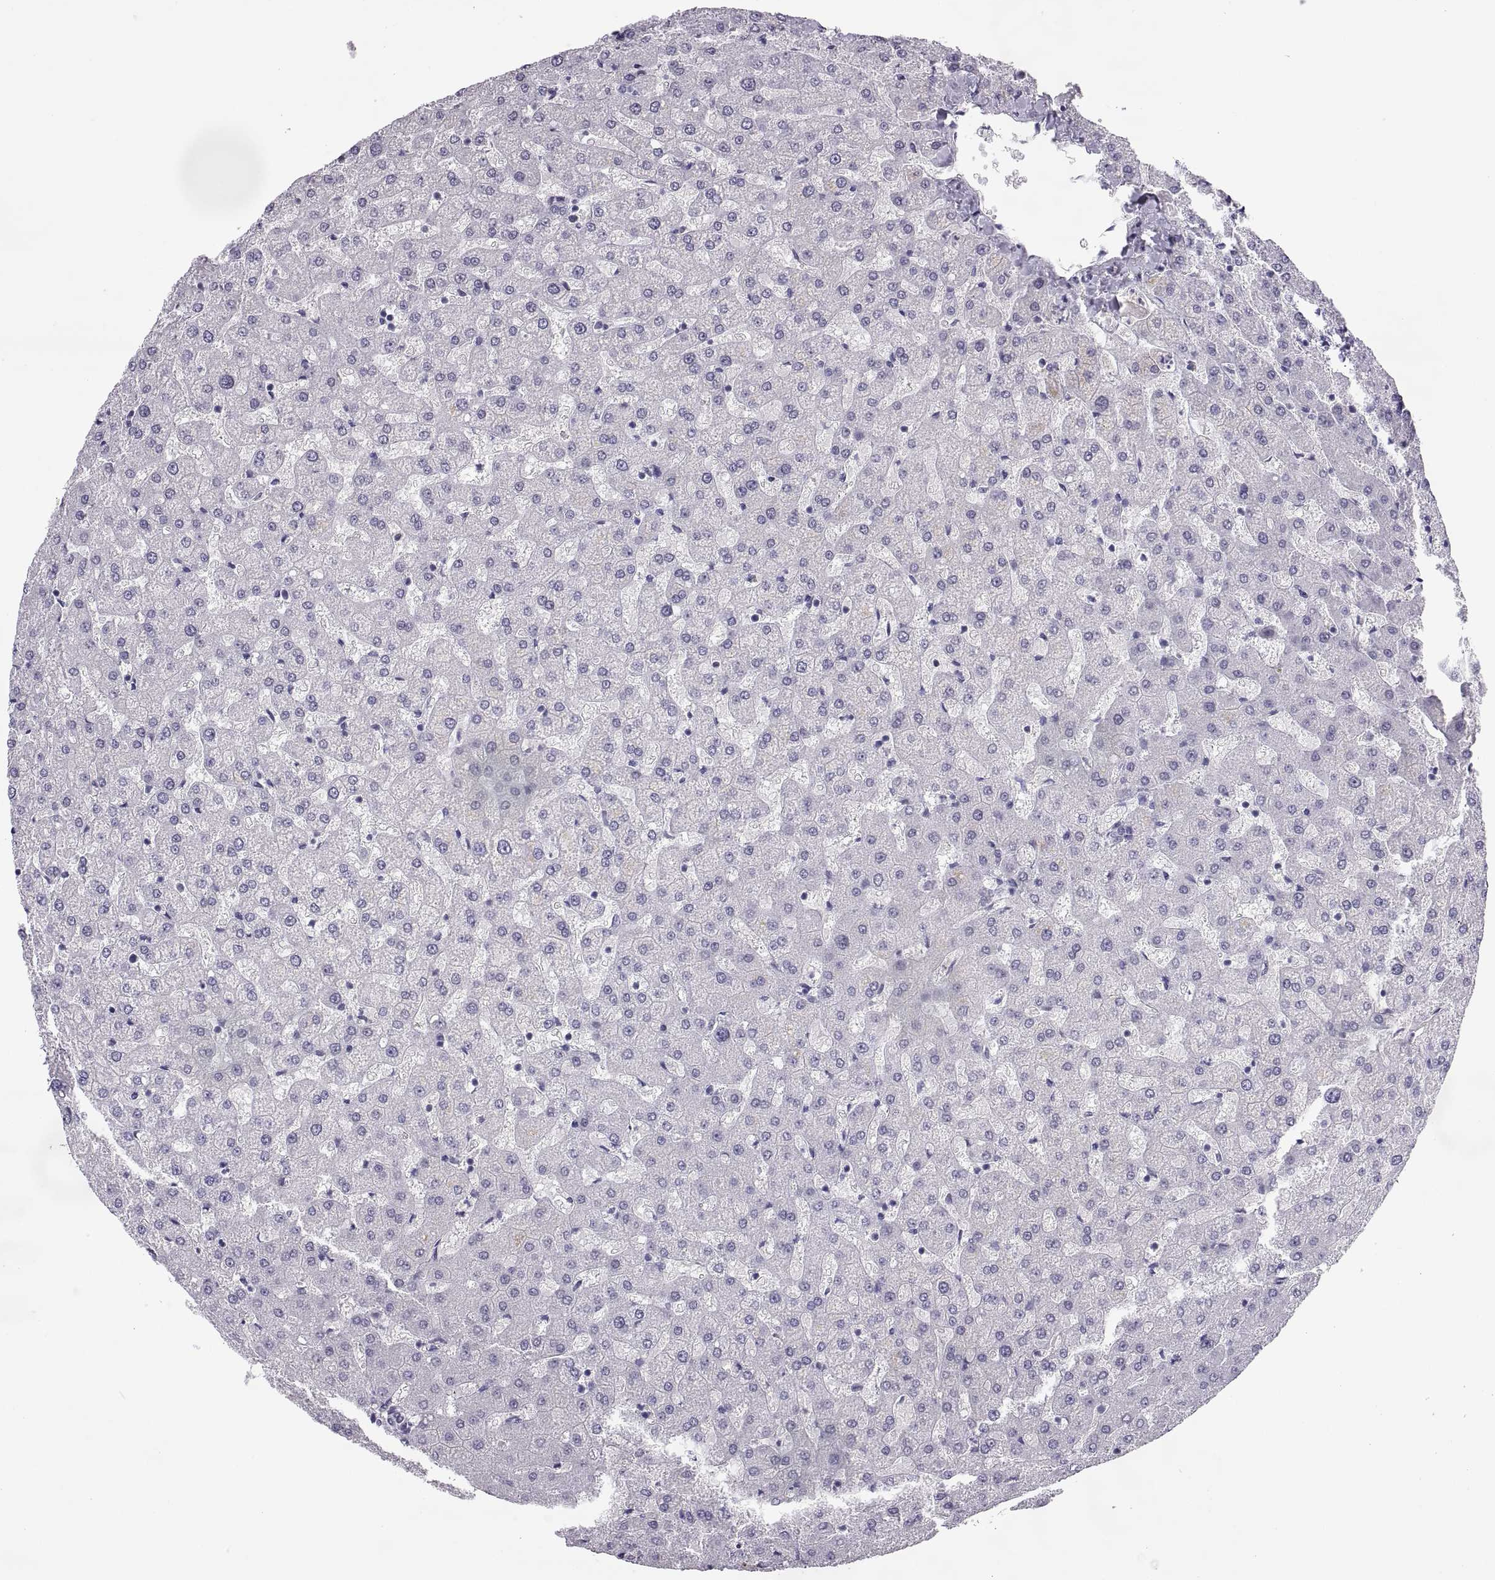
{"staining": {"intensity": "negative", "quantity": "none", "location": "none"}, "tissue": "liver", "cell_type": "Cholangiocytes", "image_type": "normal", "snomed": [{"axis": "morphology", "description": "Normal tissue, NOS"}, {"axis": "topography", "description": "Liver"}], "caption": "Cholangiocytes are negative for brown protein staining in normal liver. (DAB immunohistochemistry, high magnification).", "gene": "CARTPT", "patient": {"sex": "female", "age": 50}}